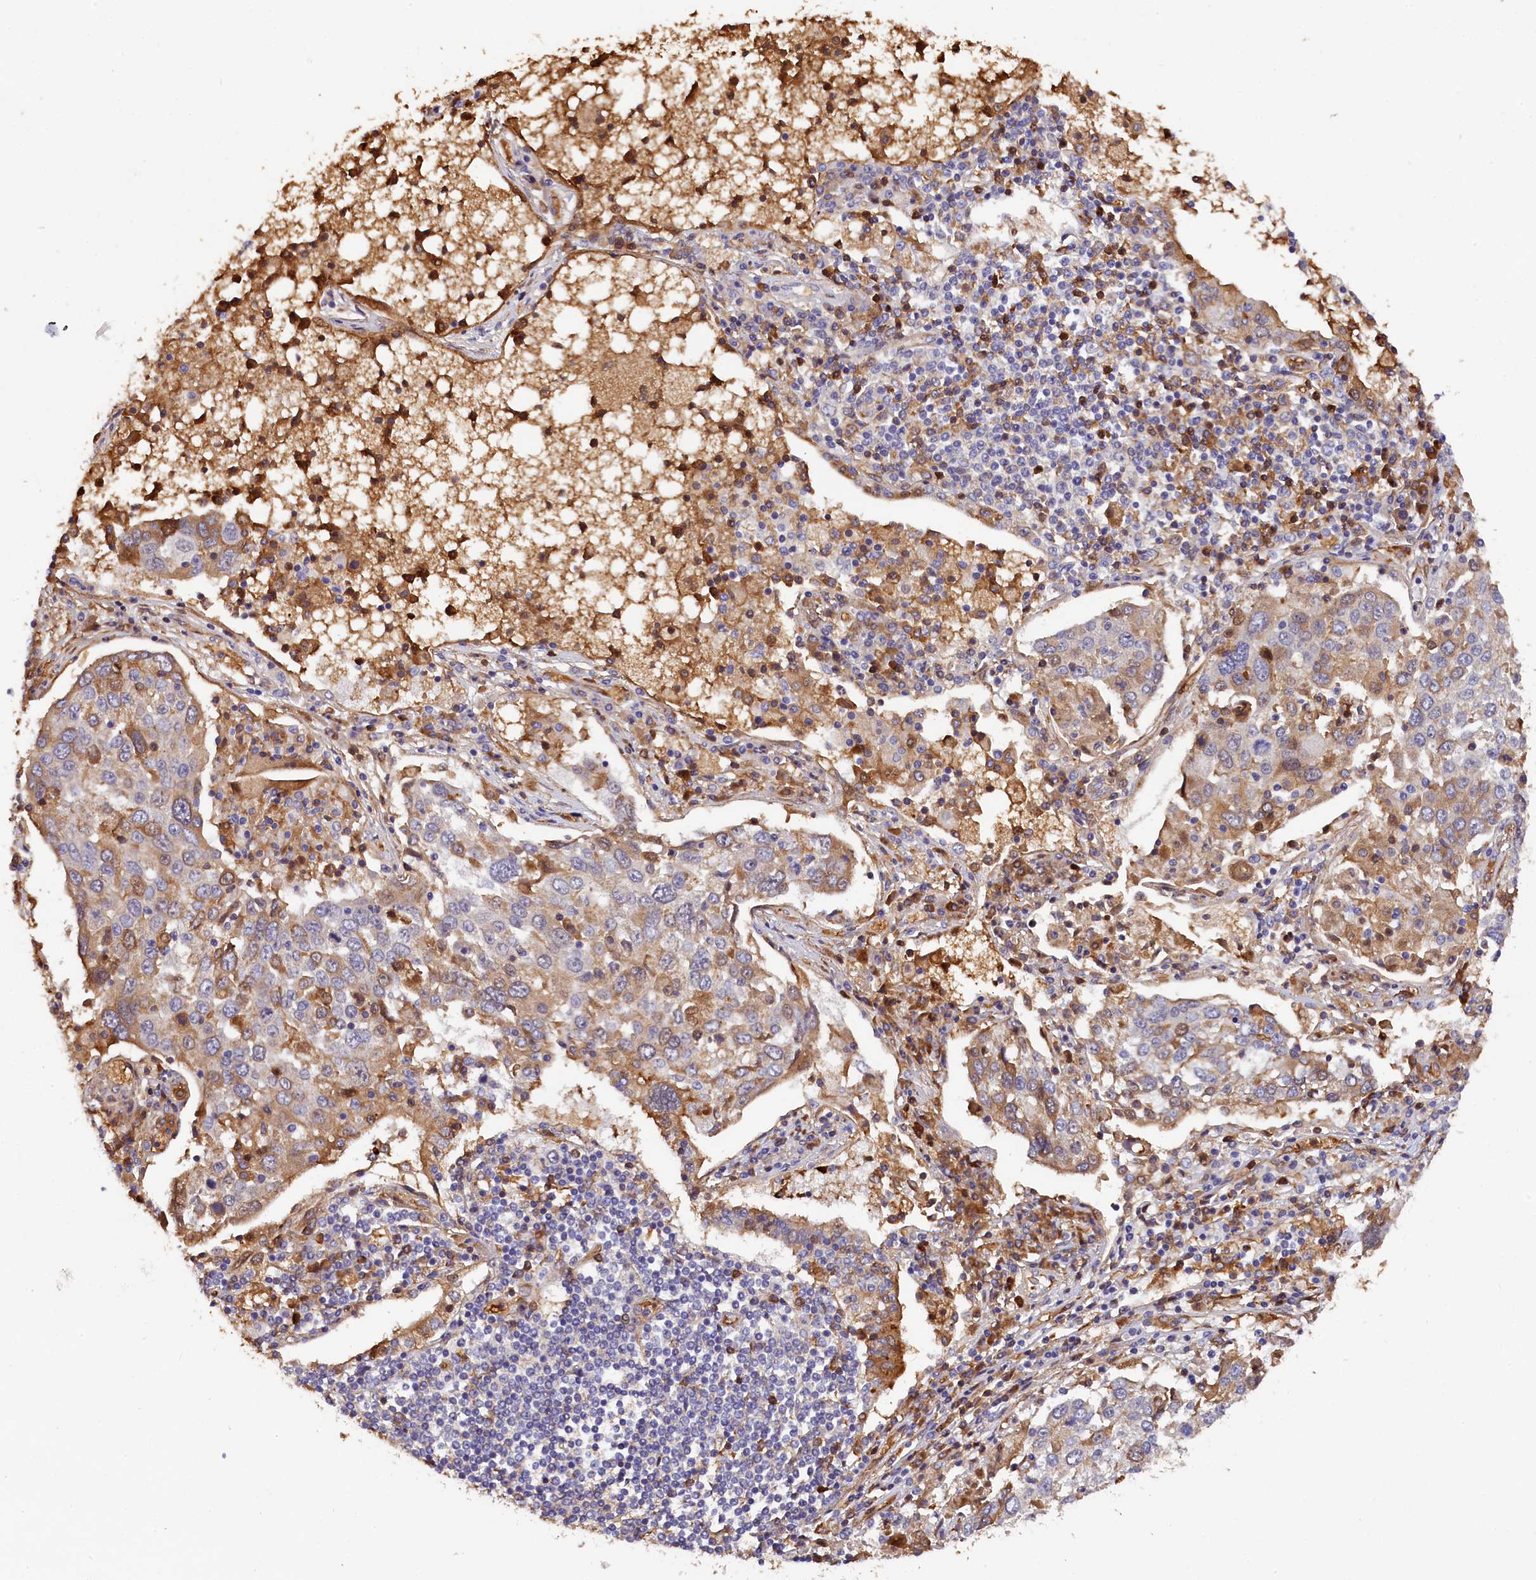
{"staining": {"intensity": "moderate", "quantity": "<25%", "location": "cytoplasmic/membranous"}, "tissue": "lung cancer", "cell_type": "Tumor cells", "image_type": "cancer", "snomed": [{"axis": "morphology", "description": "Squamous cell carcinoma, NOS"}, {"axis": "topography", "description": "Lung"}], "caption": "Immunohistochemistry (IHC) of lung cancer displays low levels of moderate cytoplasmic/membranous positivity in about <25% of tumor cells.", "gene": "PHAF1", "patient": {"sex": "male", "age": 65}}